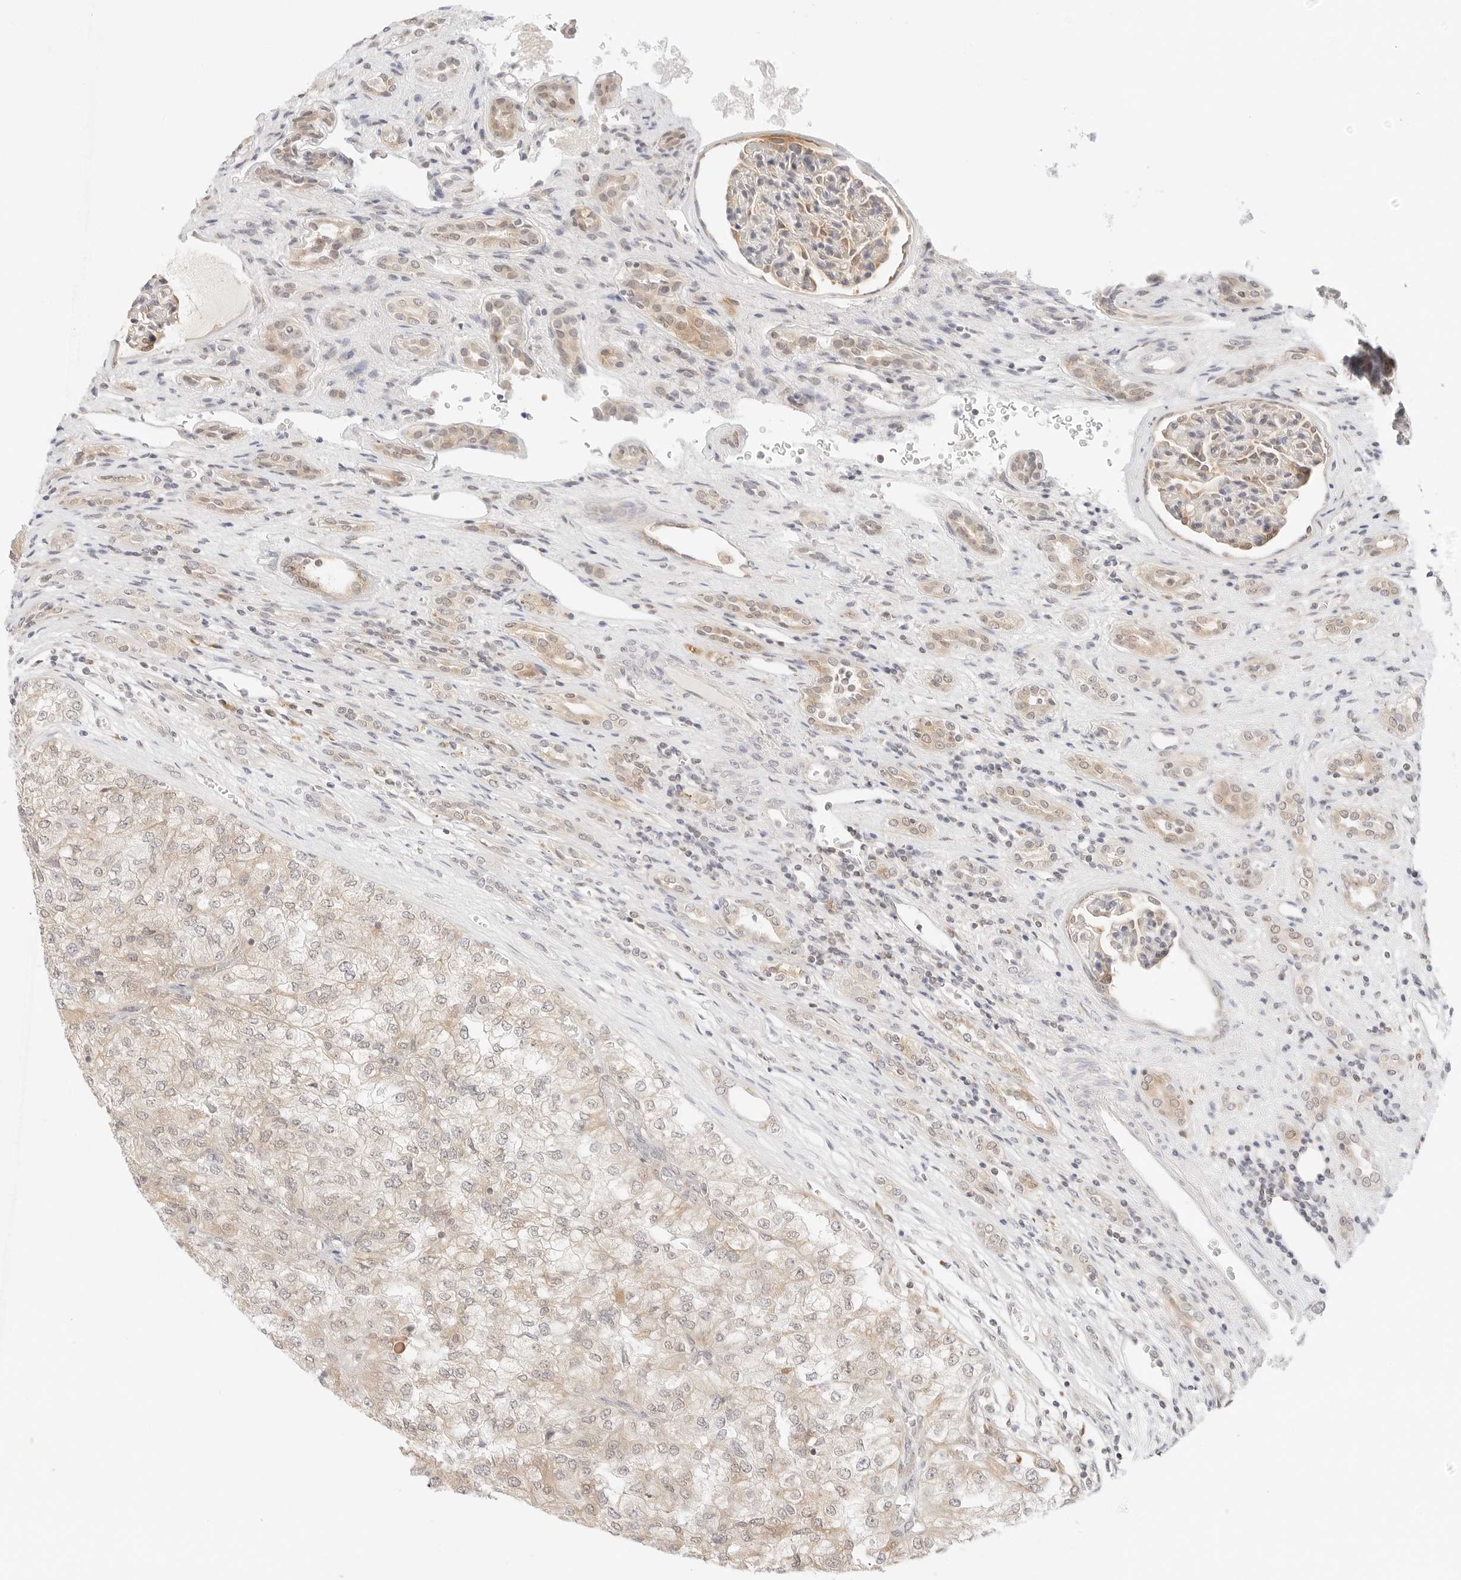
{"staining": {"intensity": "weak", "quantity": "25%-75%", "location": "cytoplasmic/membranous"}, "tissue": "renal cancer", "cell_type": "Tumor cells", "image_type": "cancer", "snomed": [{"axis": "morphology", "description": "Adenocarcinoma, NOS"}, {"axis": "topography", "description": "Kidney"}], "caption": "Immunohistochemical staining of adenocarcinoma (renal) reveals low levels of weak cytoplasmic/membranous protein expression in approximately 25%-75% of tumor cells. (Brightfield microscopy of DAB IHC at high magnification).", "gene": "ERO1B", "patient": {"sex": "female", "age": 54}}